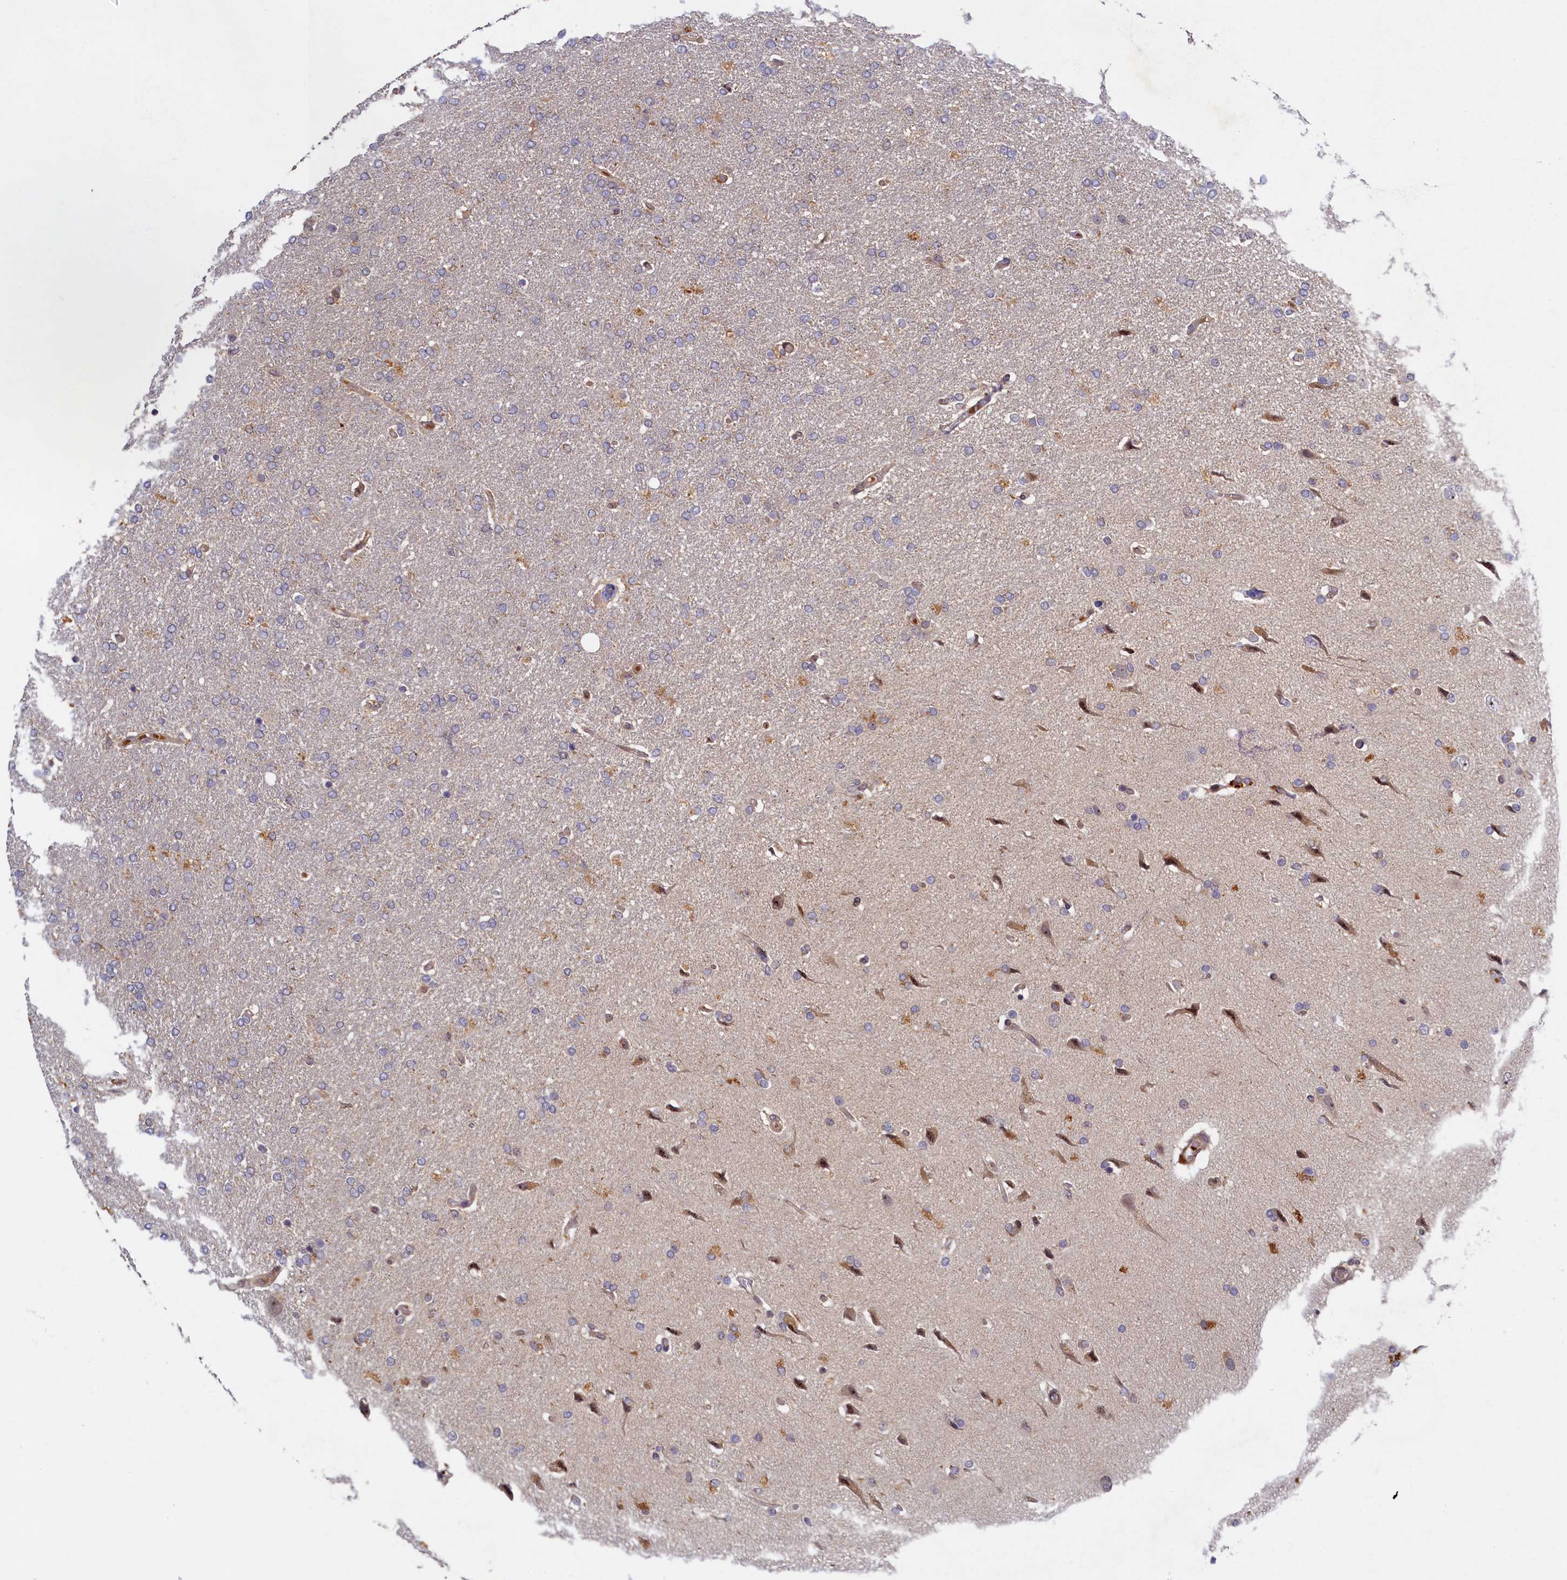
{"staining": {"intensity": "negative", "quantity": "none", "location": "none"}, "tissue": "glioma", "cell_type": "Tumor cells", "image_type": "cancer", "snomed": [{"axis": "morphology", "description": "Glioma, malignant, High grade"}, {"axis": "topography", "description": "Brain"}], "caption": "An image of malignant glioma (high-grade) stained for a protein displays no brown staining in tumor cells.", "gene": "CEP20", "patient": {"sex": "male", "age": 72}}